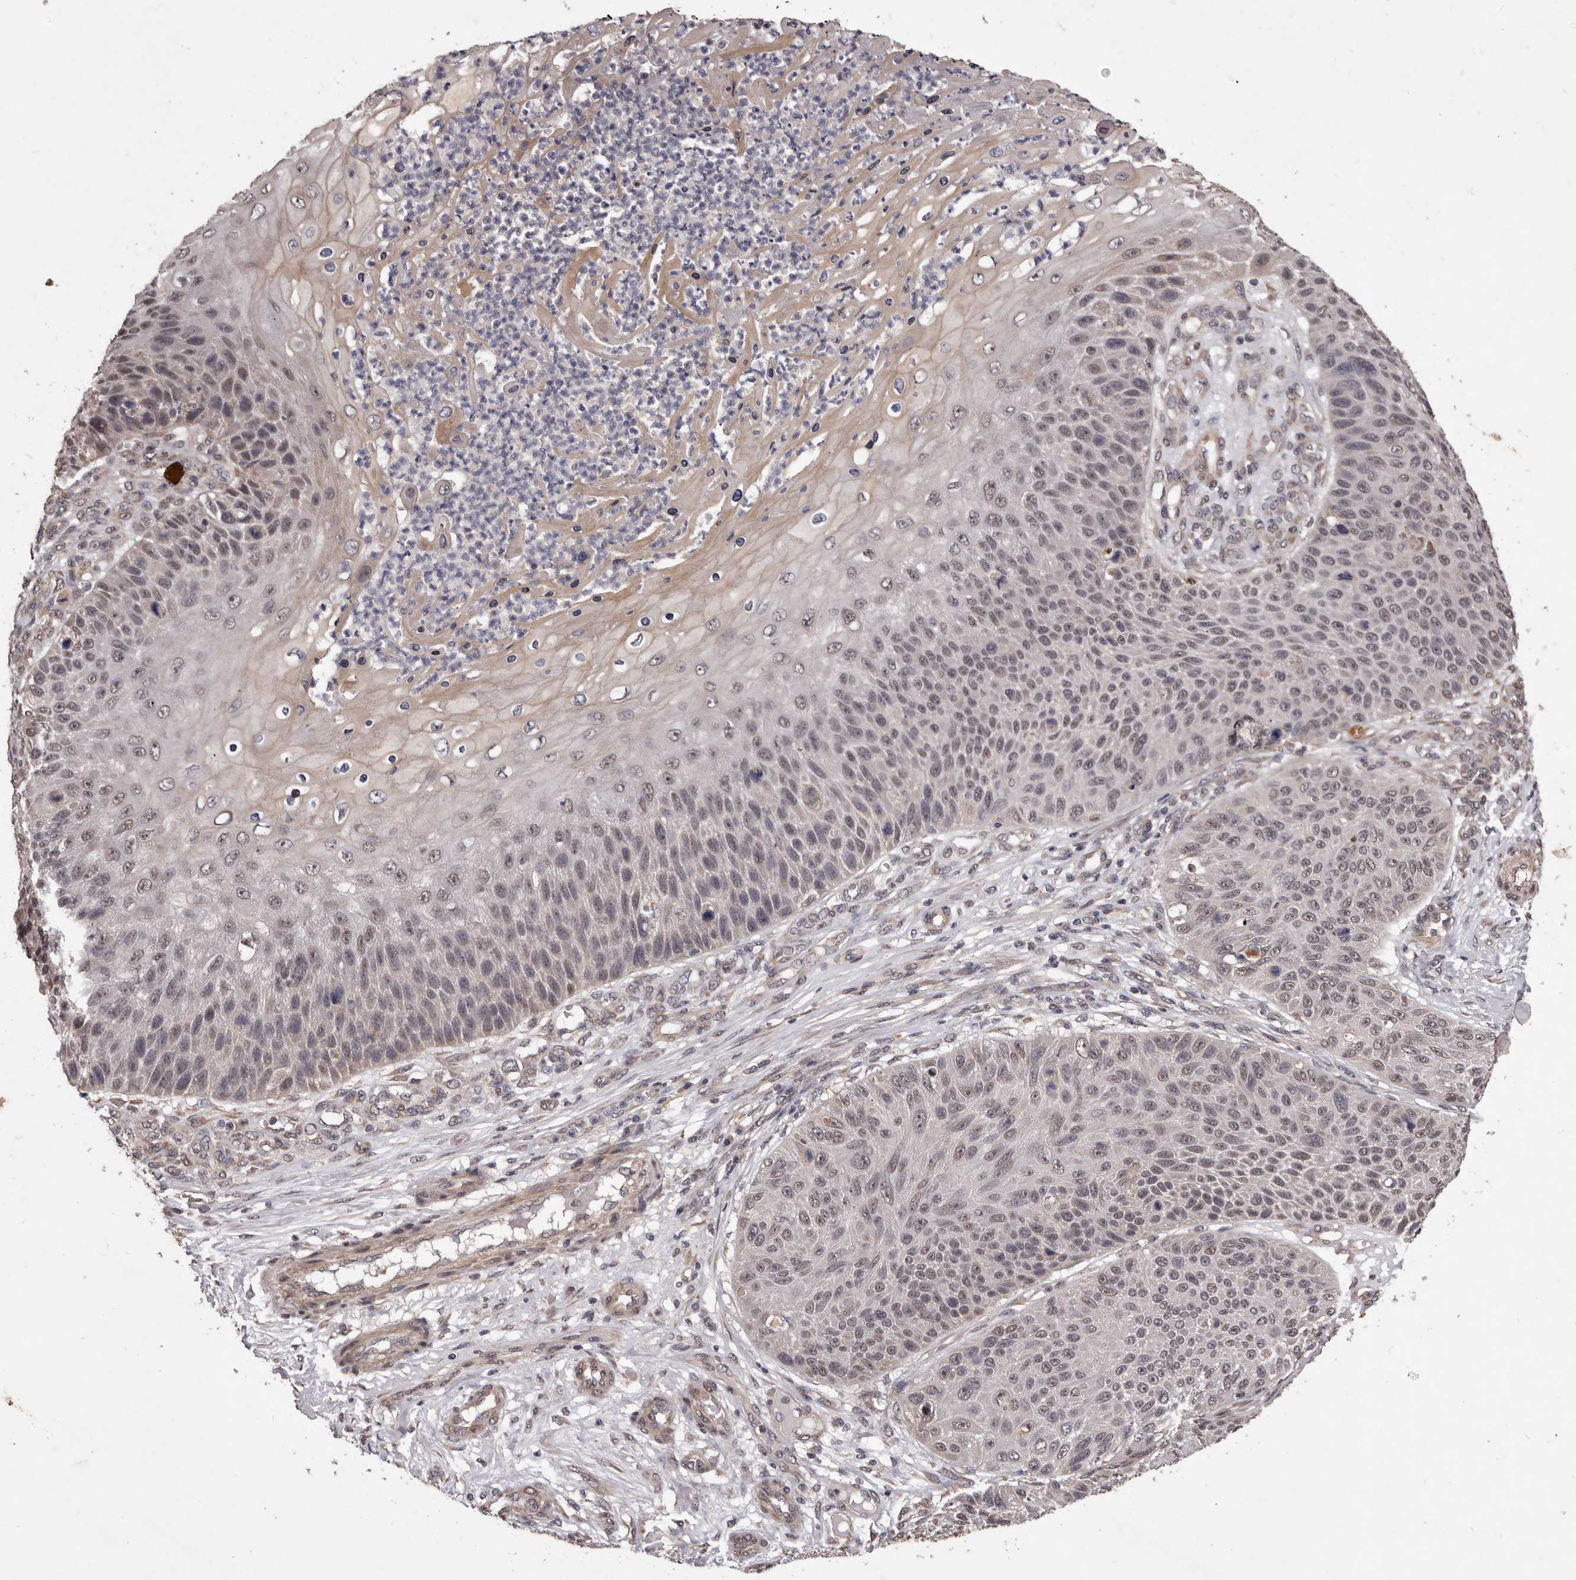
{"staining": {"intensity": "negative", "quantity": "none", "location": "none"}, "tissue": "skin cancer", "cell_type": "Tumor cells", "image_type": "cancer", "snomed": [{"axis": "morphology", "description": "Squamous cell carcinoma, NOS"}, {"axis": "topography", "description": "Skin"}], "caption": "IHC of skin cancer displays no expression in tumor cells.", "gene": "CELF3", "patient": {"sex": "female", "age": 88}}